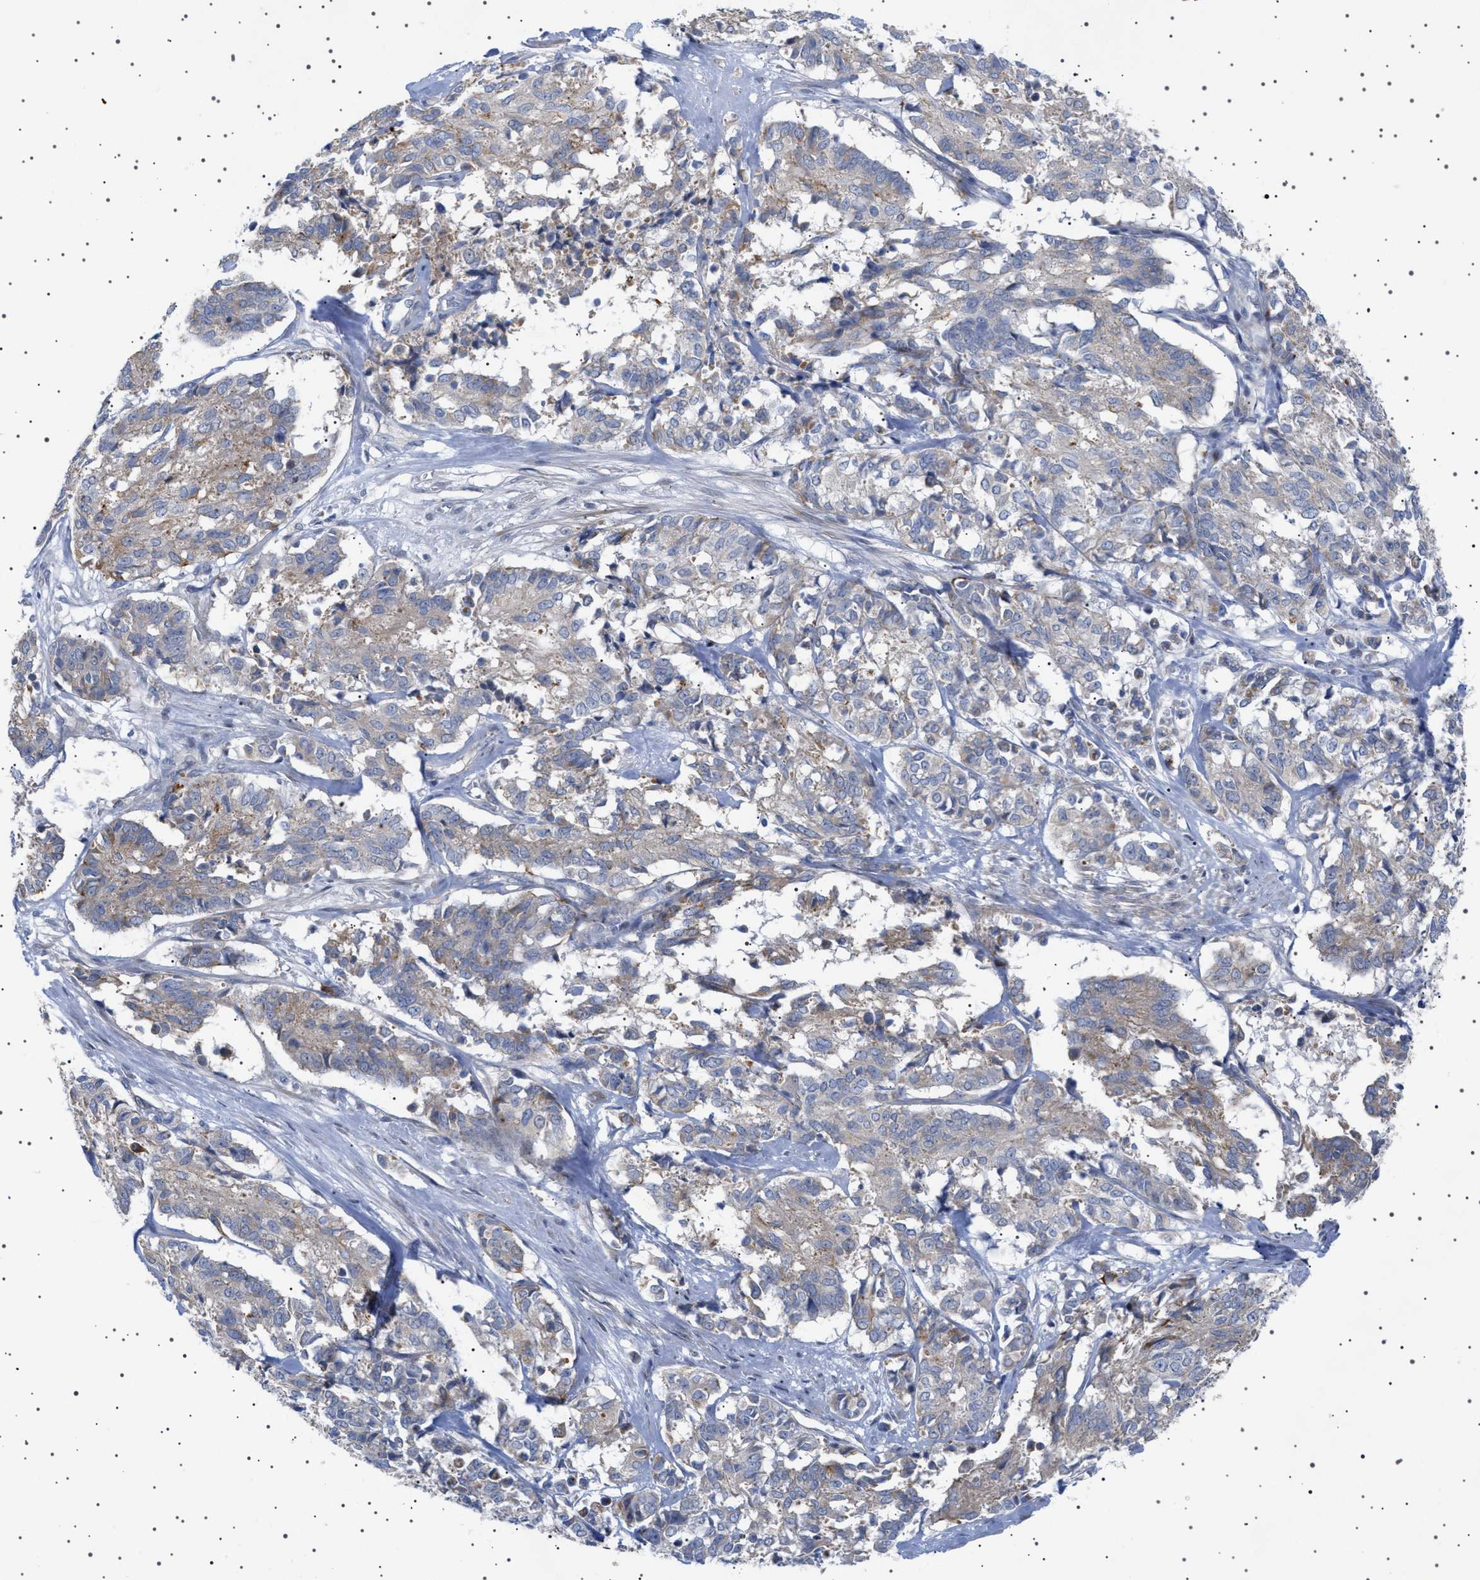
{"staining": {"intensity": "weak", "quantity": "25%-75%", "location": "cytoplasmic/membranous"}, "tissue": "cervical cancer", "cell_type": "Tumor cells", "image_type": "cancer", "snomed": [{"axis": "morphology", "description": "Squamous cell carcinoma, NOS"}, {"axis": "topography", "description": "Cervix"}], "caption": "IHC of squamous cell carcinoma (cervical) exhibits low levels of weak cytoplasmic/membranous expression in approximately 25%-75% of tumor cells.", "gene": "HTR1A", "patient": {"sex": "female", "age": 35}}